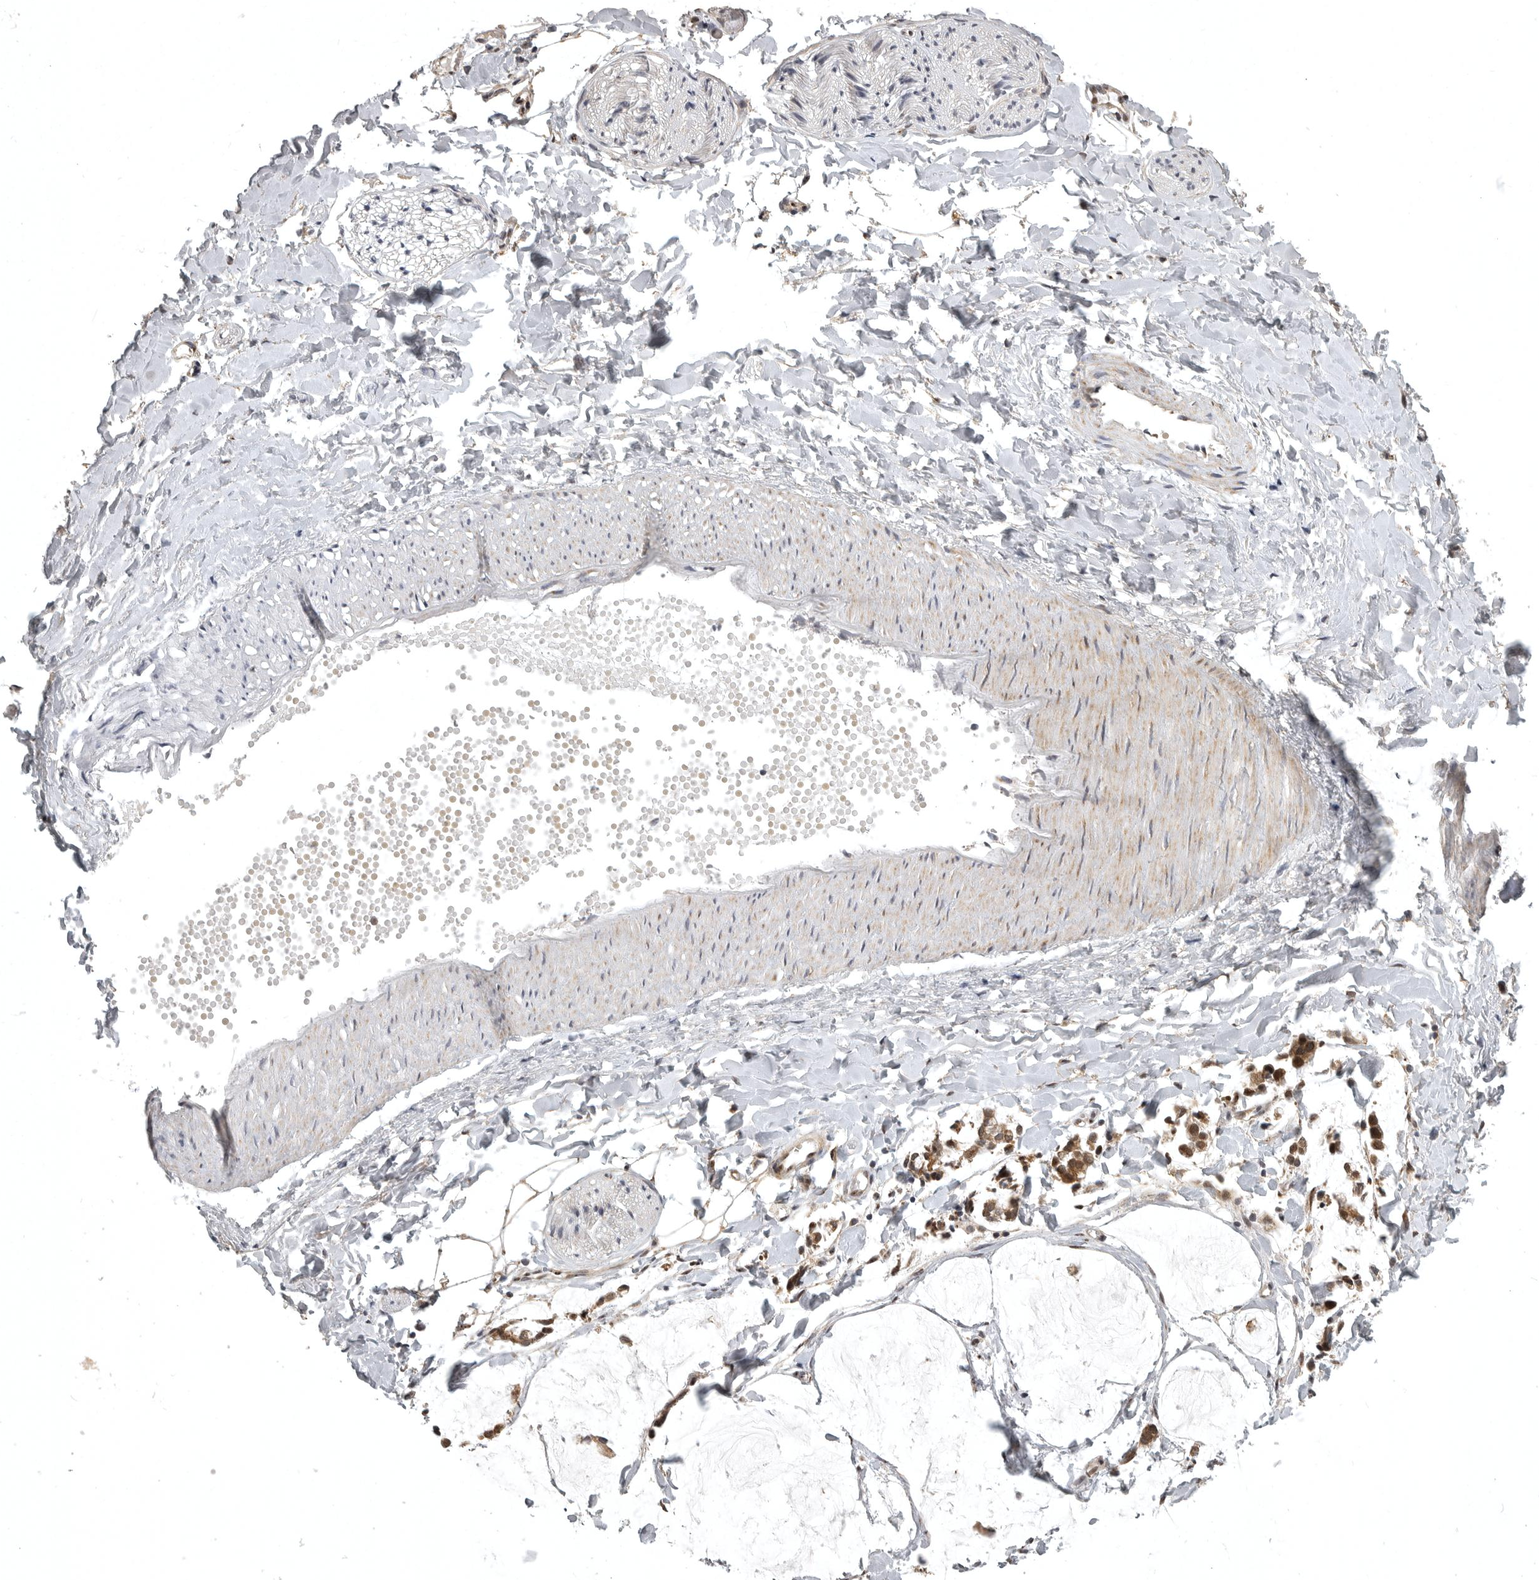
{"staining": {"intensity": "weak", "quantity": "25%-75%", "location": "cytoplasmic/membranous"}, "tissue": "adipose tissue", "cell_type": "Adipocytes", "image_type": "normal", "snomed": [{"axis": "morphology", "description": "Normal tissue, NOS"}, {"axis": "morphology", "description": "Adenocarcinoma, NOS"}, {"axis": "topography", "description": "Colon"}, {"axis": "topography", "description": "Peripheral nerve tissue"}], "caption": "A brown stain shows weak cytoplasmic/membranous staining of a protein in adipocytes of benign human adipose tissue.", "gene": "POLE2", "patient": {"sex": "male", "age": 14}}